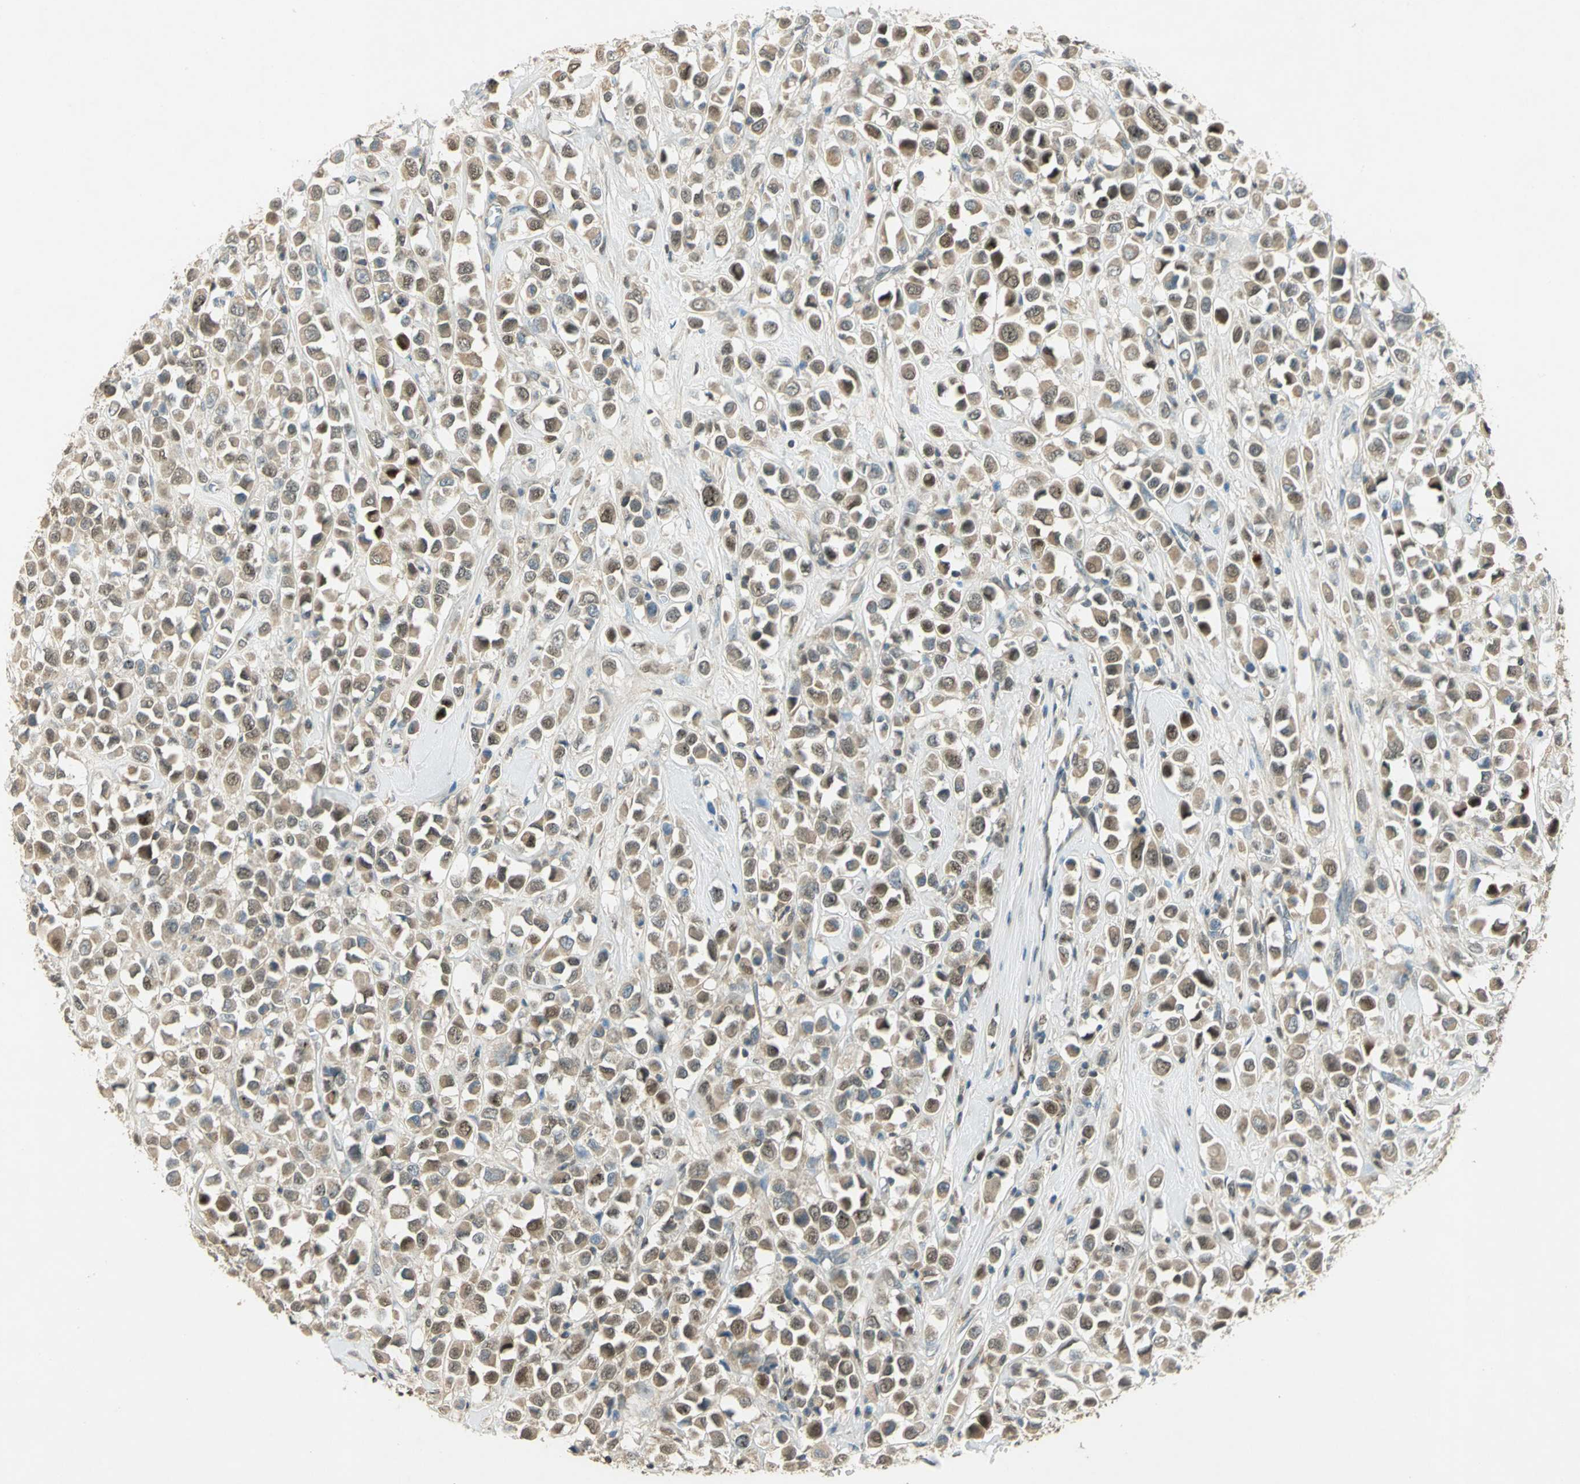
{"staining": {"intensity": "moderate", "quantity": ">75%", "location": "cytoplasmic/membranous,nuclear"}, "tissue": "breast cancer", "cell_type": "Tumor cells", "image_type": "cancer", "snomed": [{"axis": "morphology", "description": "Duct carcinoma"}, {"axis": "topography", "description": "Breast"}], "caption": "Tumor cells exhibit medium levels of moderate cytoplasmic/membranous and nuclear expression in about >75% of cells in infiltrating ductal carcinoma (breast). (IHC, brightfield microscopy, high magnification).", "gene": "BIRC2", "patient": {"sex": "female", "age": 61}}